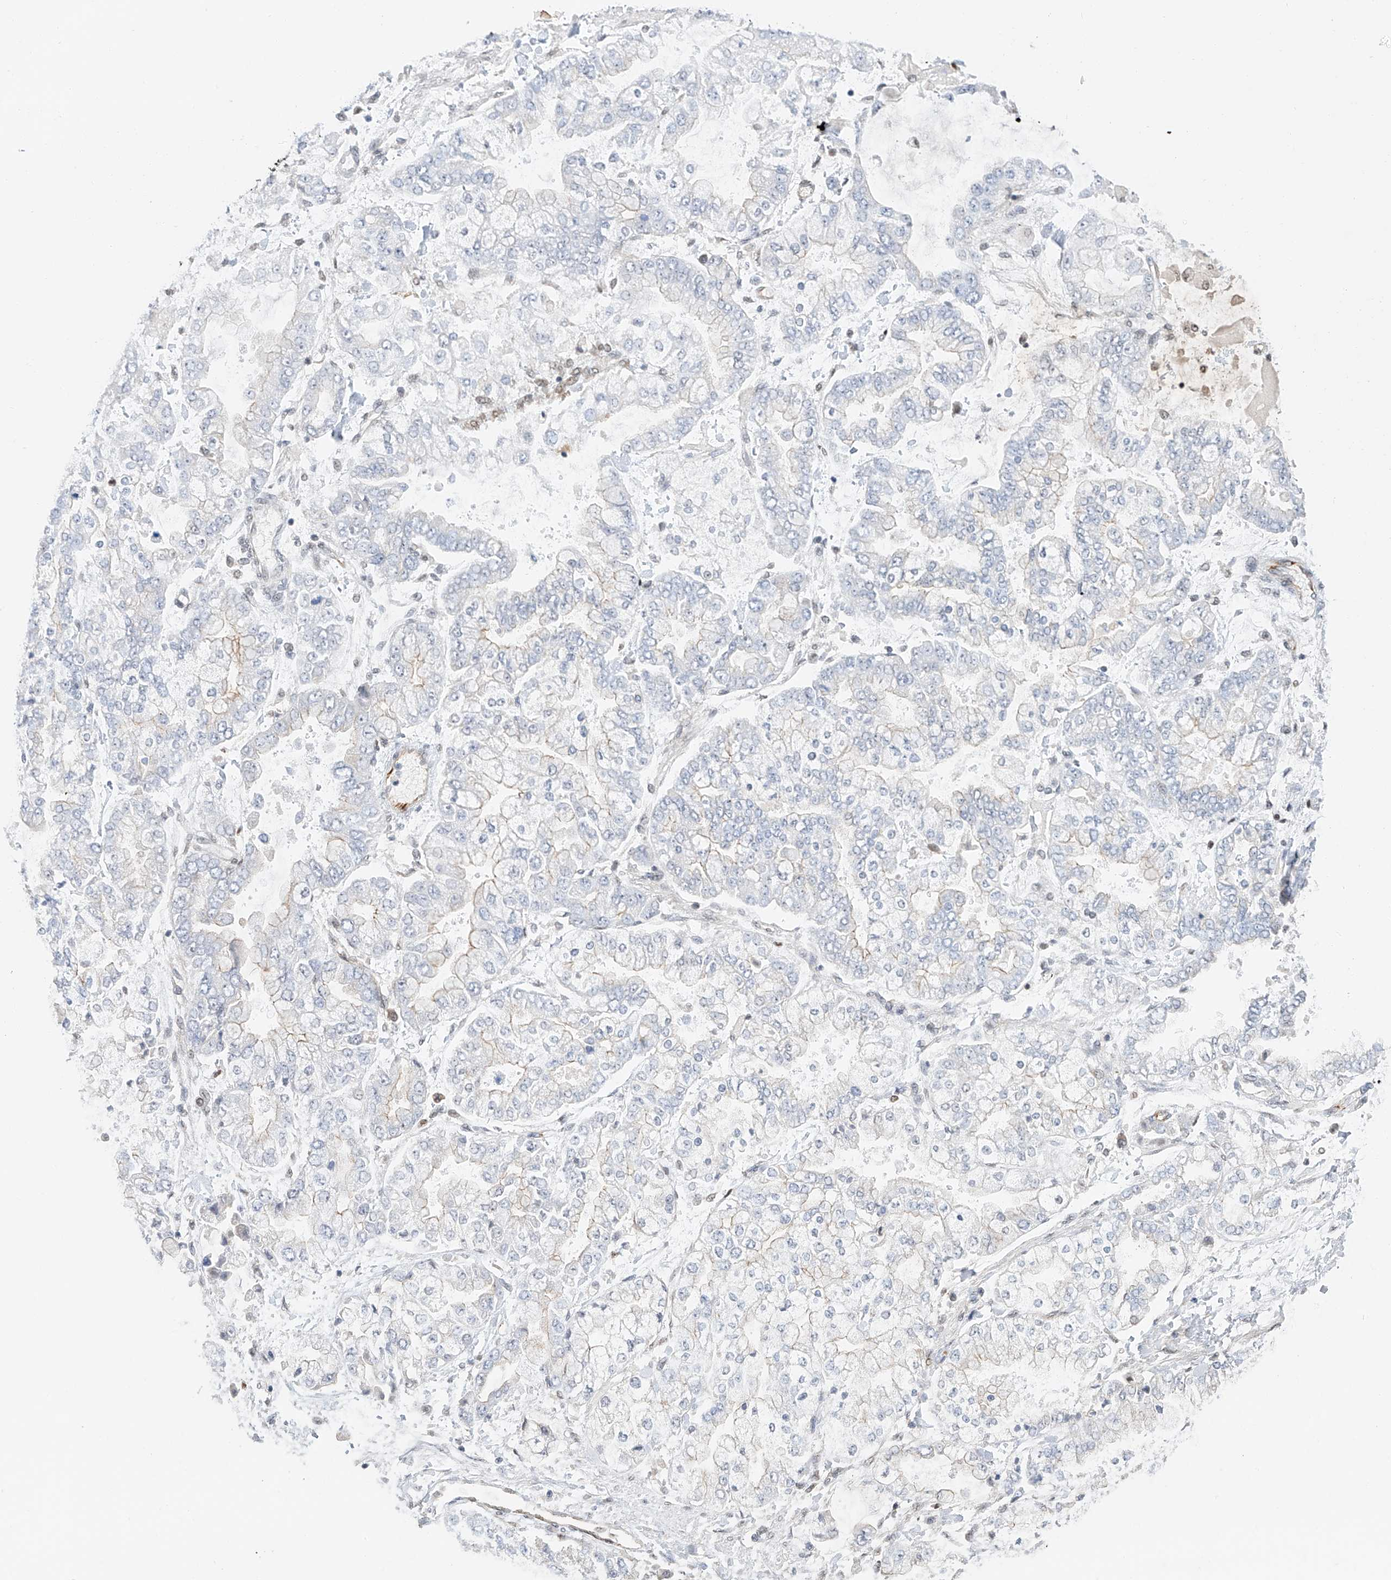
{"staining": {"intensity": "negative", "quantity": "none", "location": "none"}, "tissue": "stomach cancer", "cell_type": "Tumor cells", "image_type": "cancer", "snomed": [{"axis": "morphology", "description": "Normal tissue, NOS"}, {"axis": "morphology", "description": "Adenocarcinoma, NOS"}, {"axis": "topography", "description": "Stomach, upper"}, {"axis": "topography", "description": "Stomach"}], "caption": "This is a histopathology image of immunohistochemistry staining of stomach cancer, which shows no staining in tumor cells.", "gene": "POGK", "patient": {"sex": "male", "age": 76}}